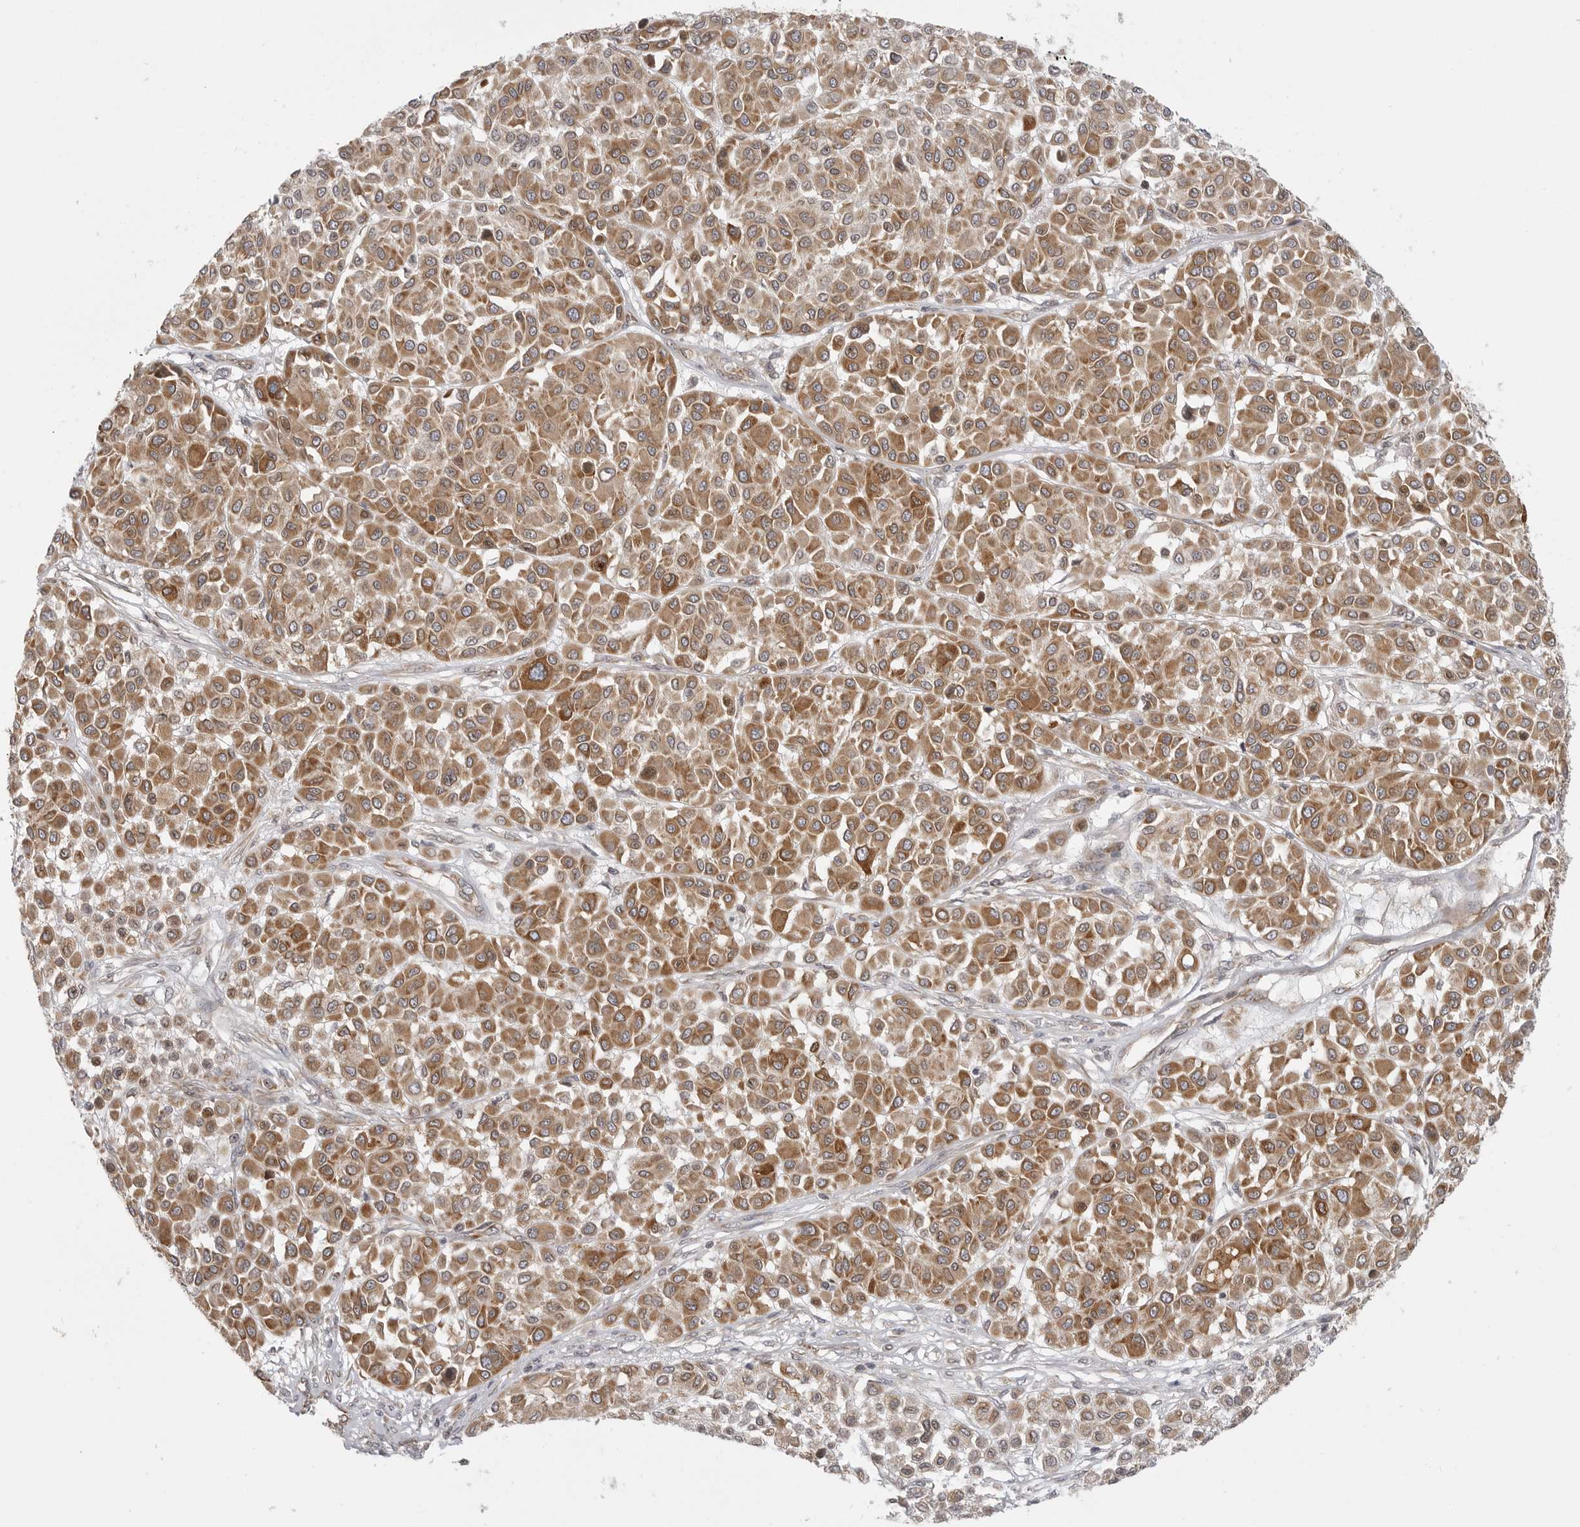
{"staining": {"intensity": "moderate", "quantity": ">75%", "location": "cytoplasmic/membranous"}, "tissue": "melanoma", "cell_type": "Tumor cells", "image_type": "cancer", "snomed": [{"axis": "morphology", "description": "Malignant melanoma, Metastatic site"}, {"axis": "topography", "description": "Soft tissue"}], "caption": "DAB immunohistochemical staining of melanoma demonstrates moderate cytoplasmic/membranous protein positivity in approximately >75% of tumor cells. (DAB IHC with brightfield microscopy, high magnification).", "gene": "CERS2", "patient": {"sex": "male", "age": 41}}